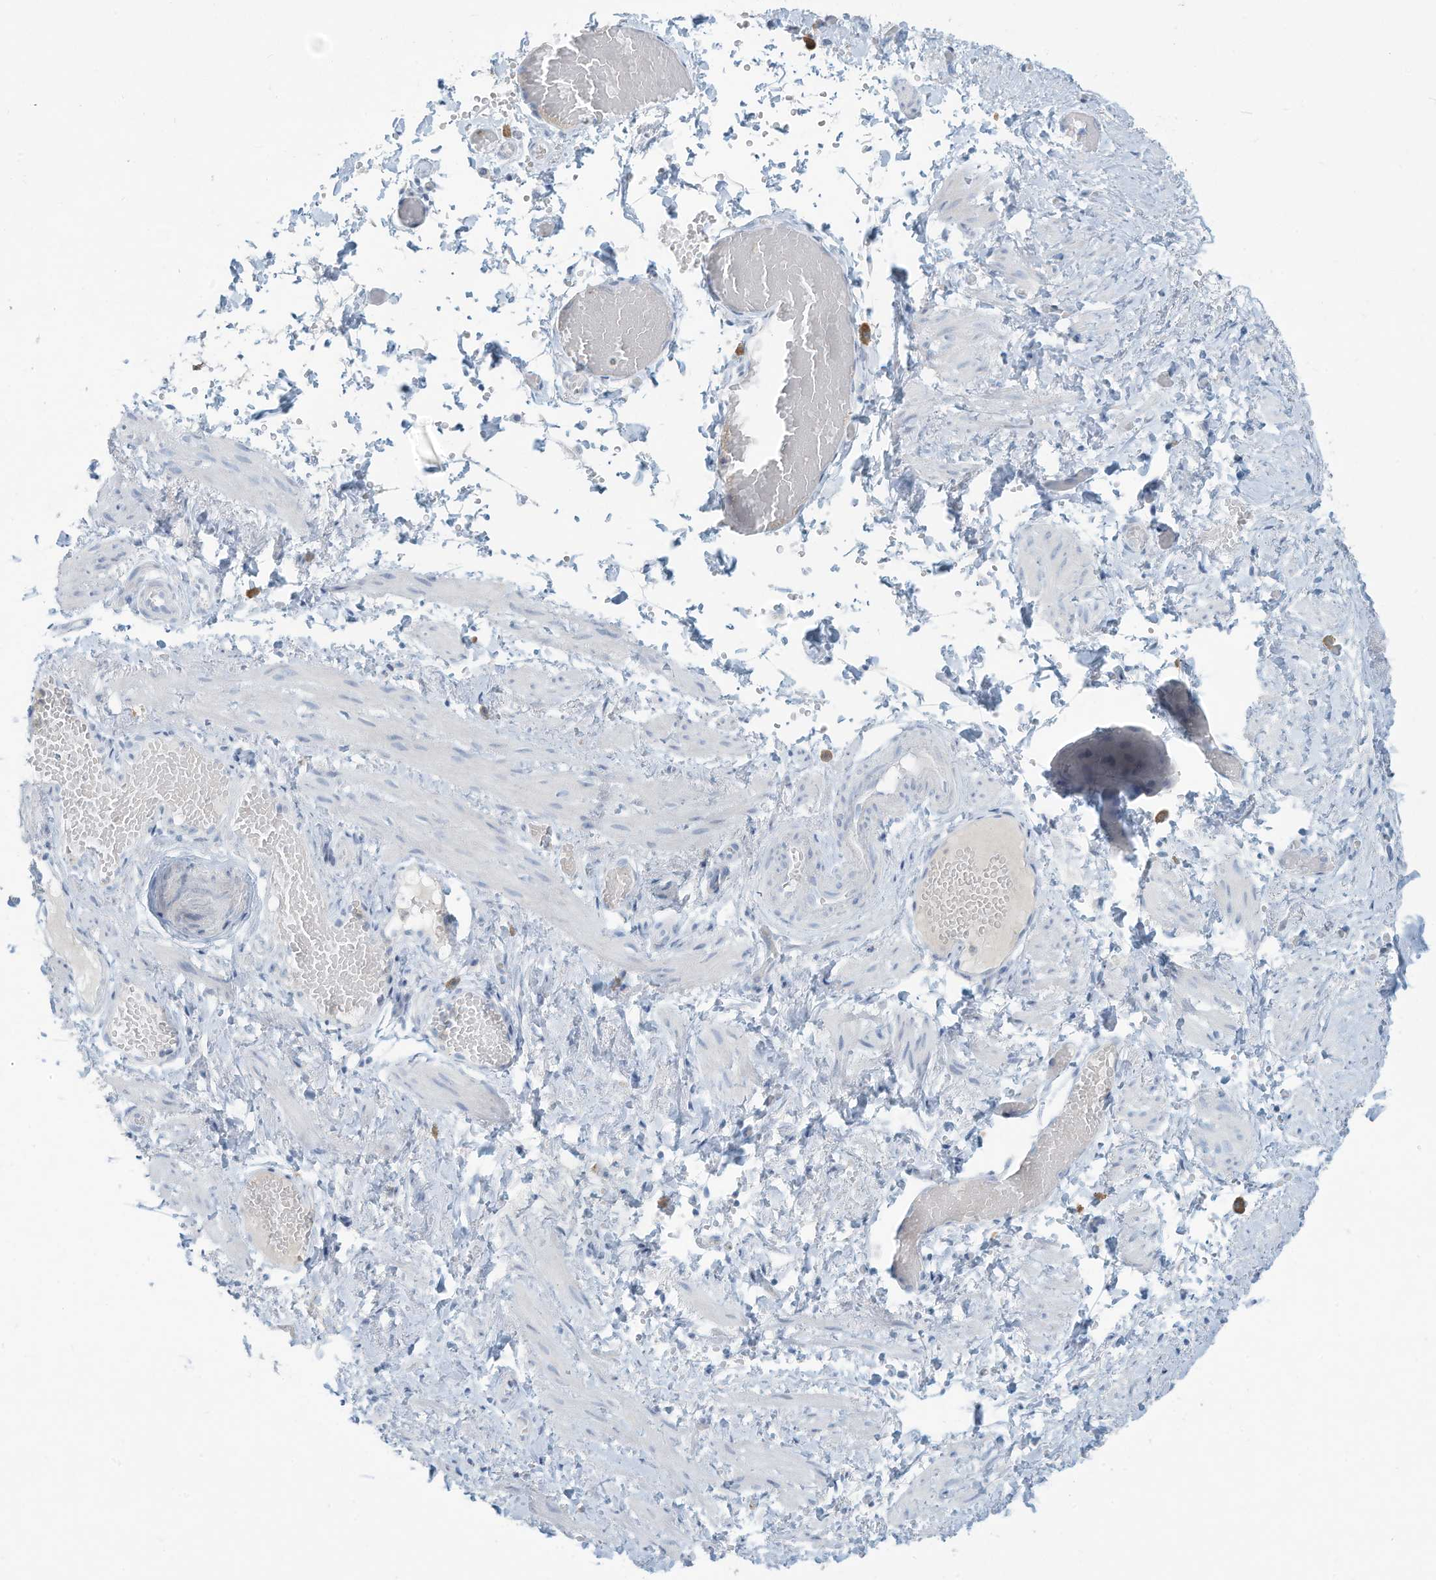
{"staining": {"intensity": "negative", "quantity": "none", "location": "none"}, "tissue": "adipose tissue", "cell_type": "Adipocytes", "image_type": "normal", "snomed": [{"axis": "morphology", "description": "Normal tissue, NOS"}, {"axis": "topography", "description": "Smooth muscle"}, {"axis": "topography", "description": "Peripheral nerve tissue"}], "caption": "This is an immunohistochemistry histopathology image of benign human adipose tissue. There is no positivity in adipocytes.", "gene": "ERI2", "patient": {"sex": "female", "age": 39}}